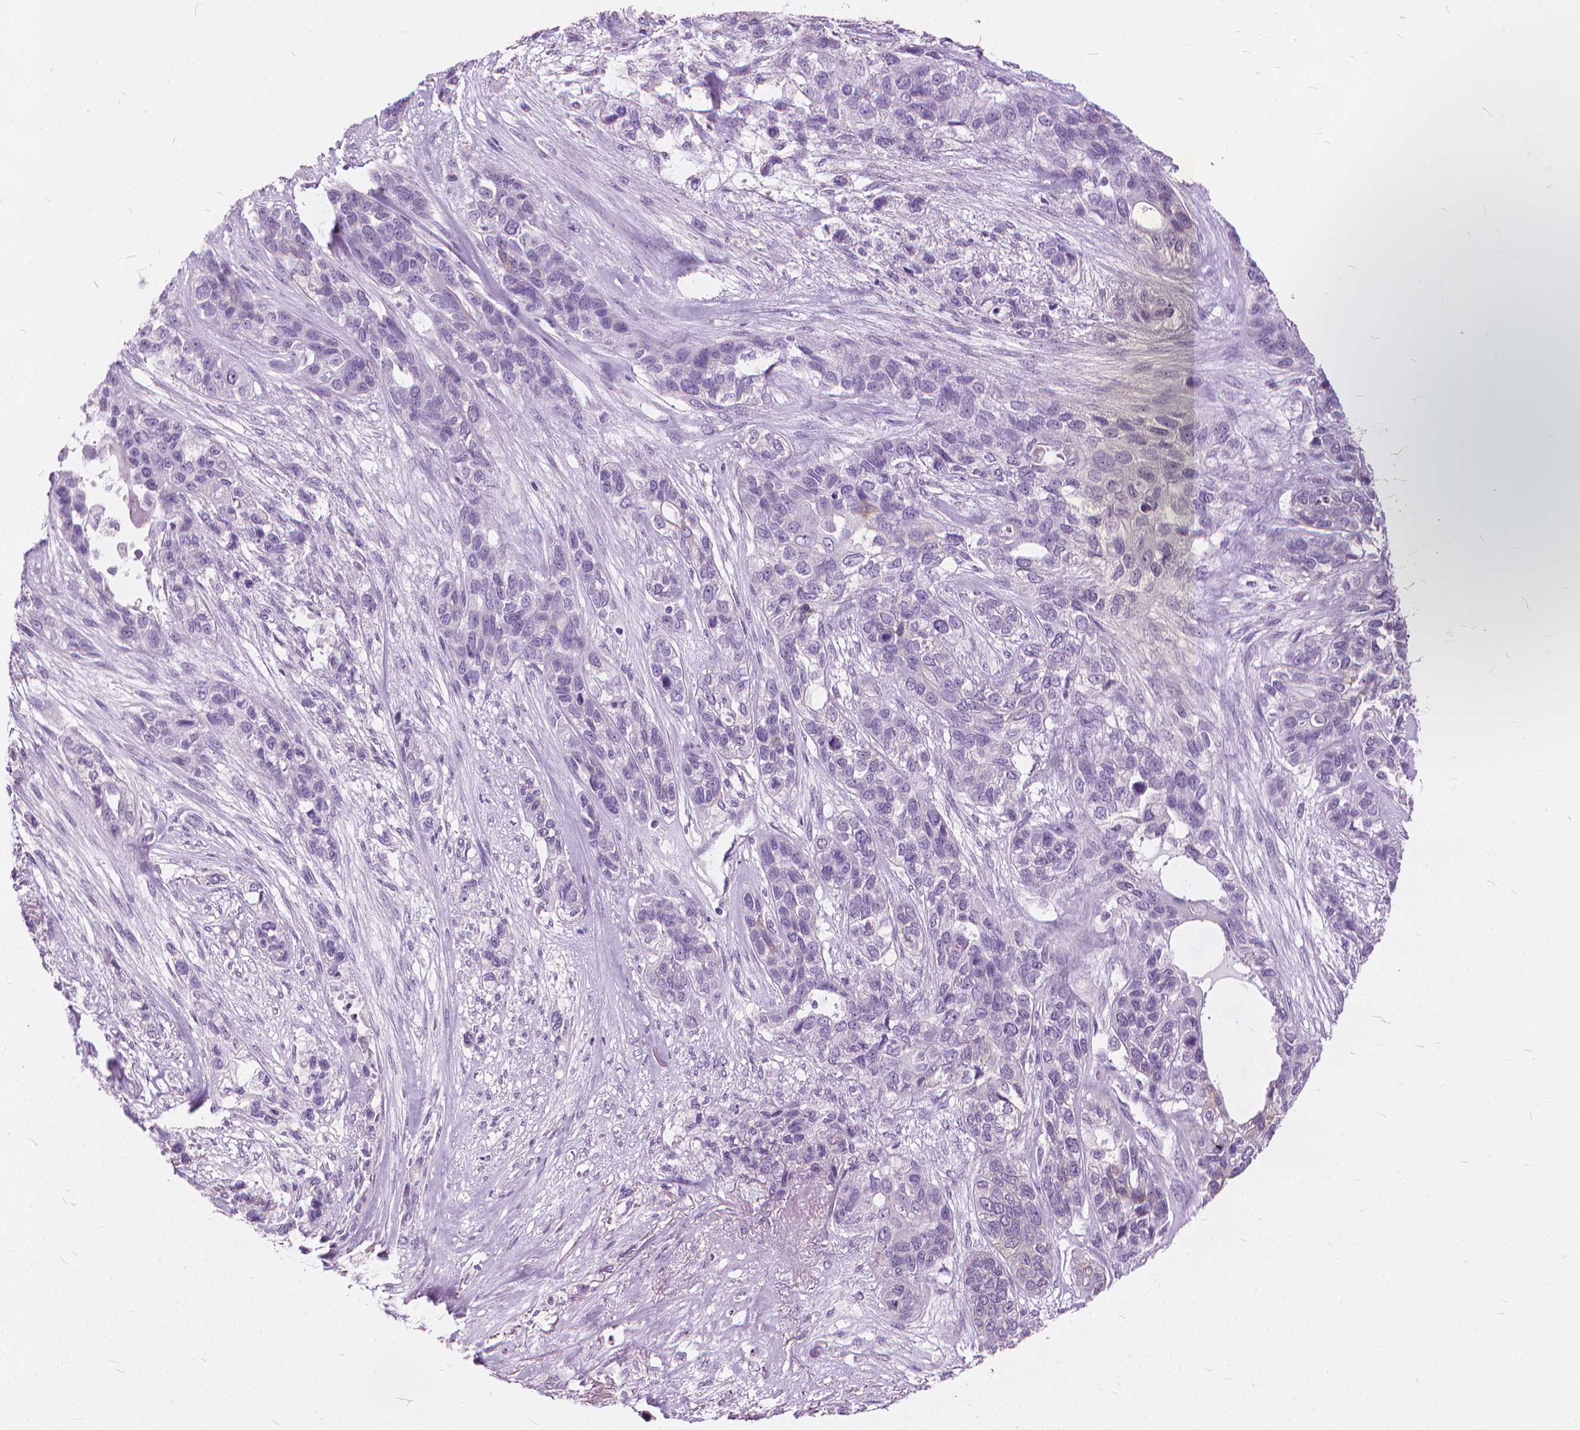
{"staining": {"intensity": "negative", "quantity": "none", "location": "none"}, "tissue": "lung cancer", "cell_type": "Tumor cells", "image_type": "cancer", "snomed": [{"axis": "morphology", "description": "Squamous cell carcinoma, NOS"}, {"axis": "topography", "description": "Lung"}], "caption": "This is a photomicrograph of IHC staining of lung squamous cell carcinoma, which shows no staining in tumor cells. The staining was performed using DAB to visualize the protein expression in brown, while the nuclei were stained in blue with hematoxylin (Magnification: 20x).", "gene": "DNM1", "patient": {"sex": "female", "age": 70}}